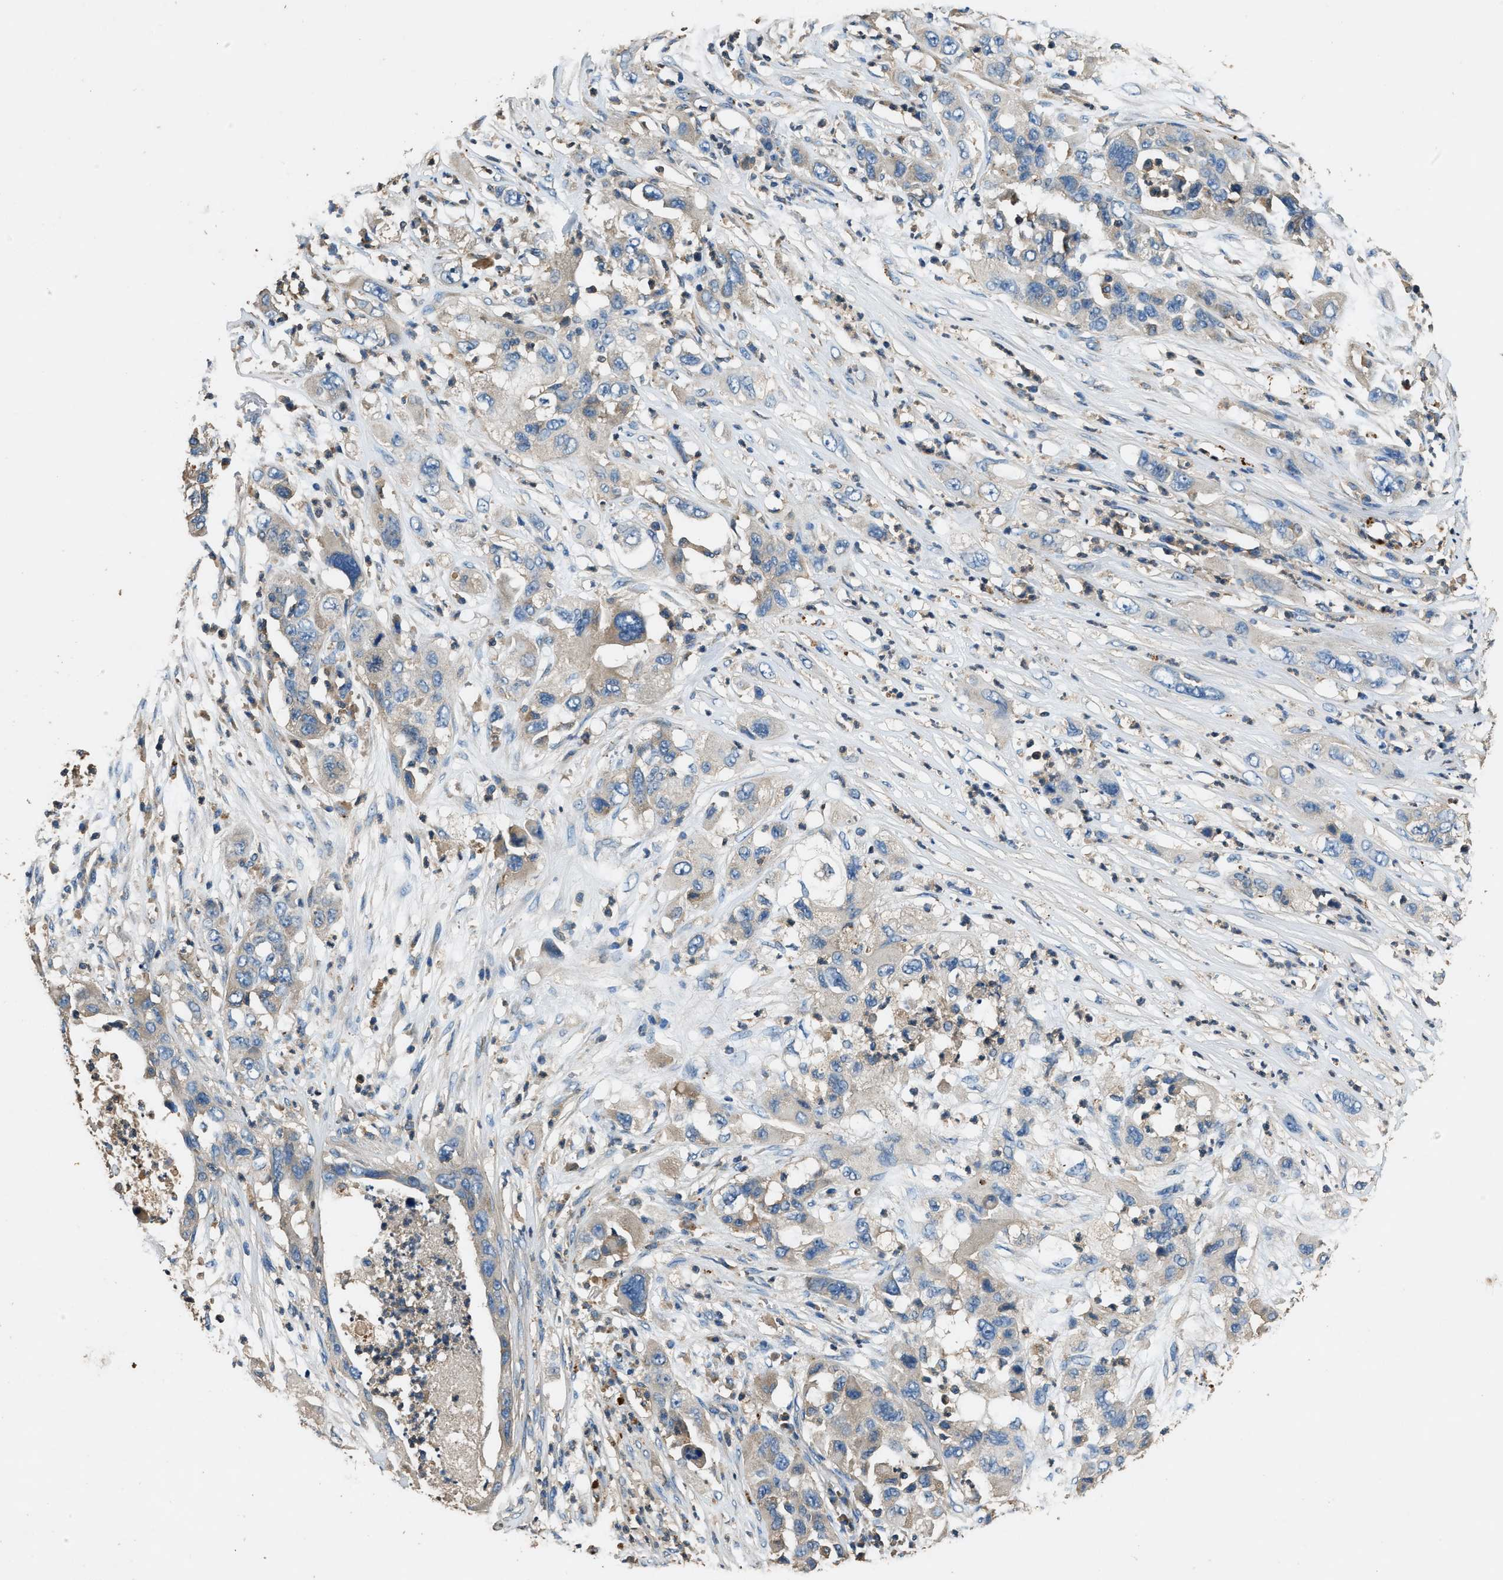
{"staining": {"intensity": "weak", "quantity": "<25%", "location": "cytoplasmic/membranous"}, "tissue": "pancreatic cancer", "cell_type": "Tumor cells", "image_type": "cancer", "snomed": [{"axis": "morphology", "description": "Adenocarcinoma, NOS"}, {"axis": "topography", "description": "Pancreas"}], "caption": "Pancreatic cancer stained for a protein using immunohistochemistry displays no positivity tumor cells.", "gene": "BLOC1S1", "patient": {"sex": "female", "age": 78}}